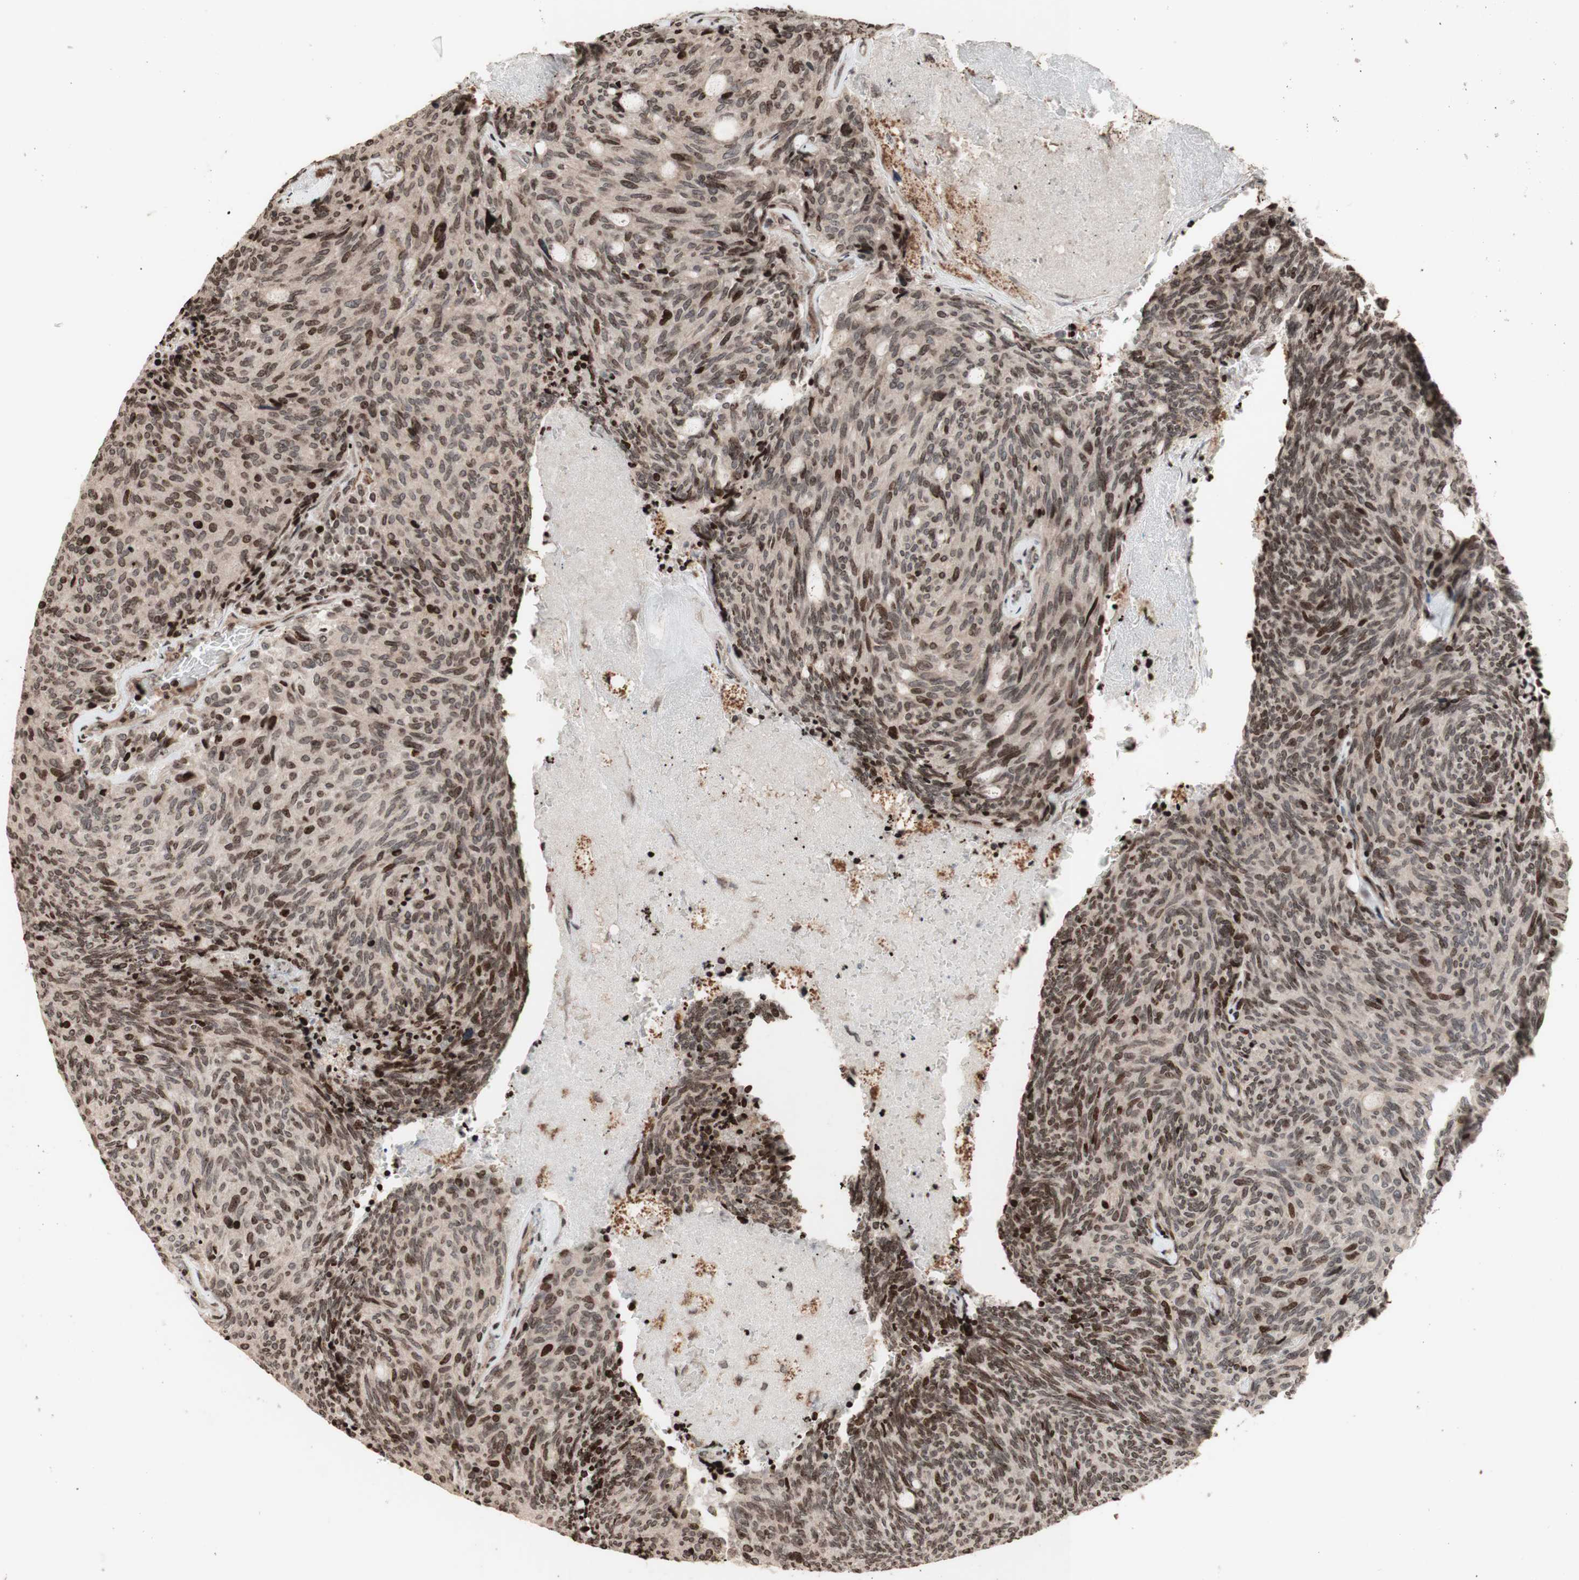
{"staining": {"intensity": "moderate", "quantity": "<25%", "location": "nuclear"}, "tissue": "carcinoid", "cell_type": "Tumor cells", "image_type": "cancer", "snomed": [{"axis": "morphology", "description": "Carcinoid, malignant, NOS"}, {"axis": "topography", "description": "Pancreas"}], "caption": "Moderate nuclear expression for a protein is identified in approximately <25% of tumor cells of carcinoid using immunohistochemistry.", "gene": "POLA1", "patient": {"sex": "female", "age": 54}}